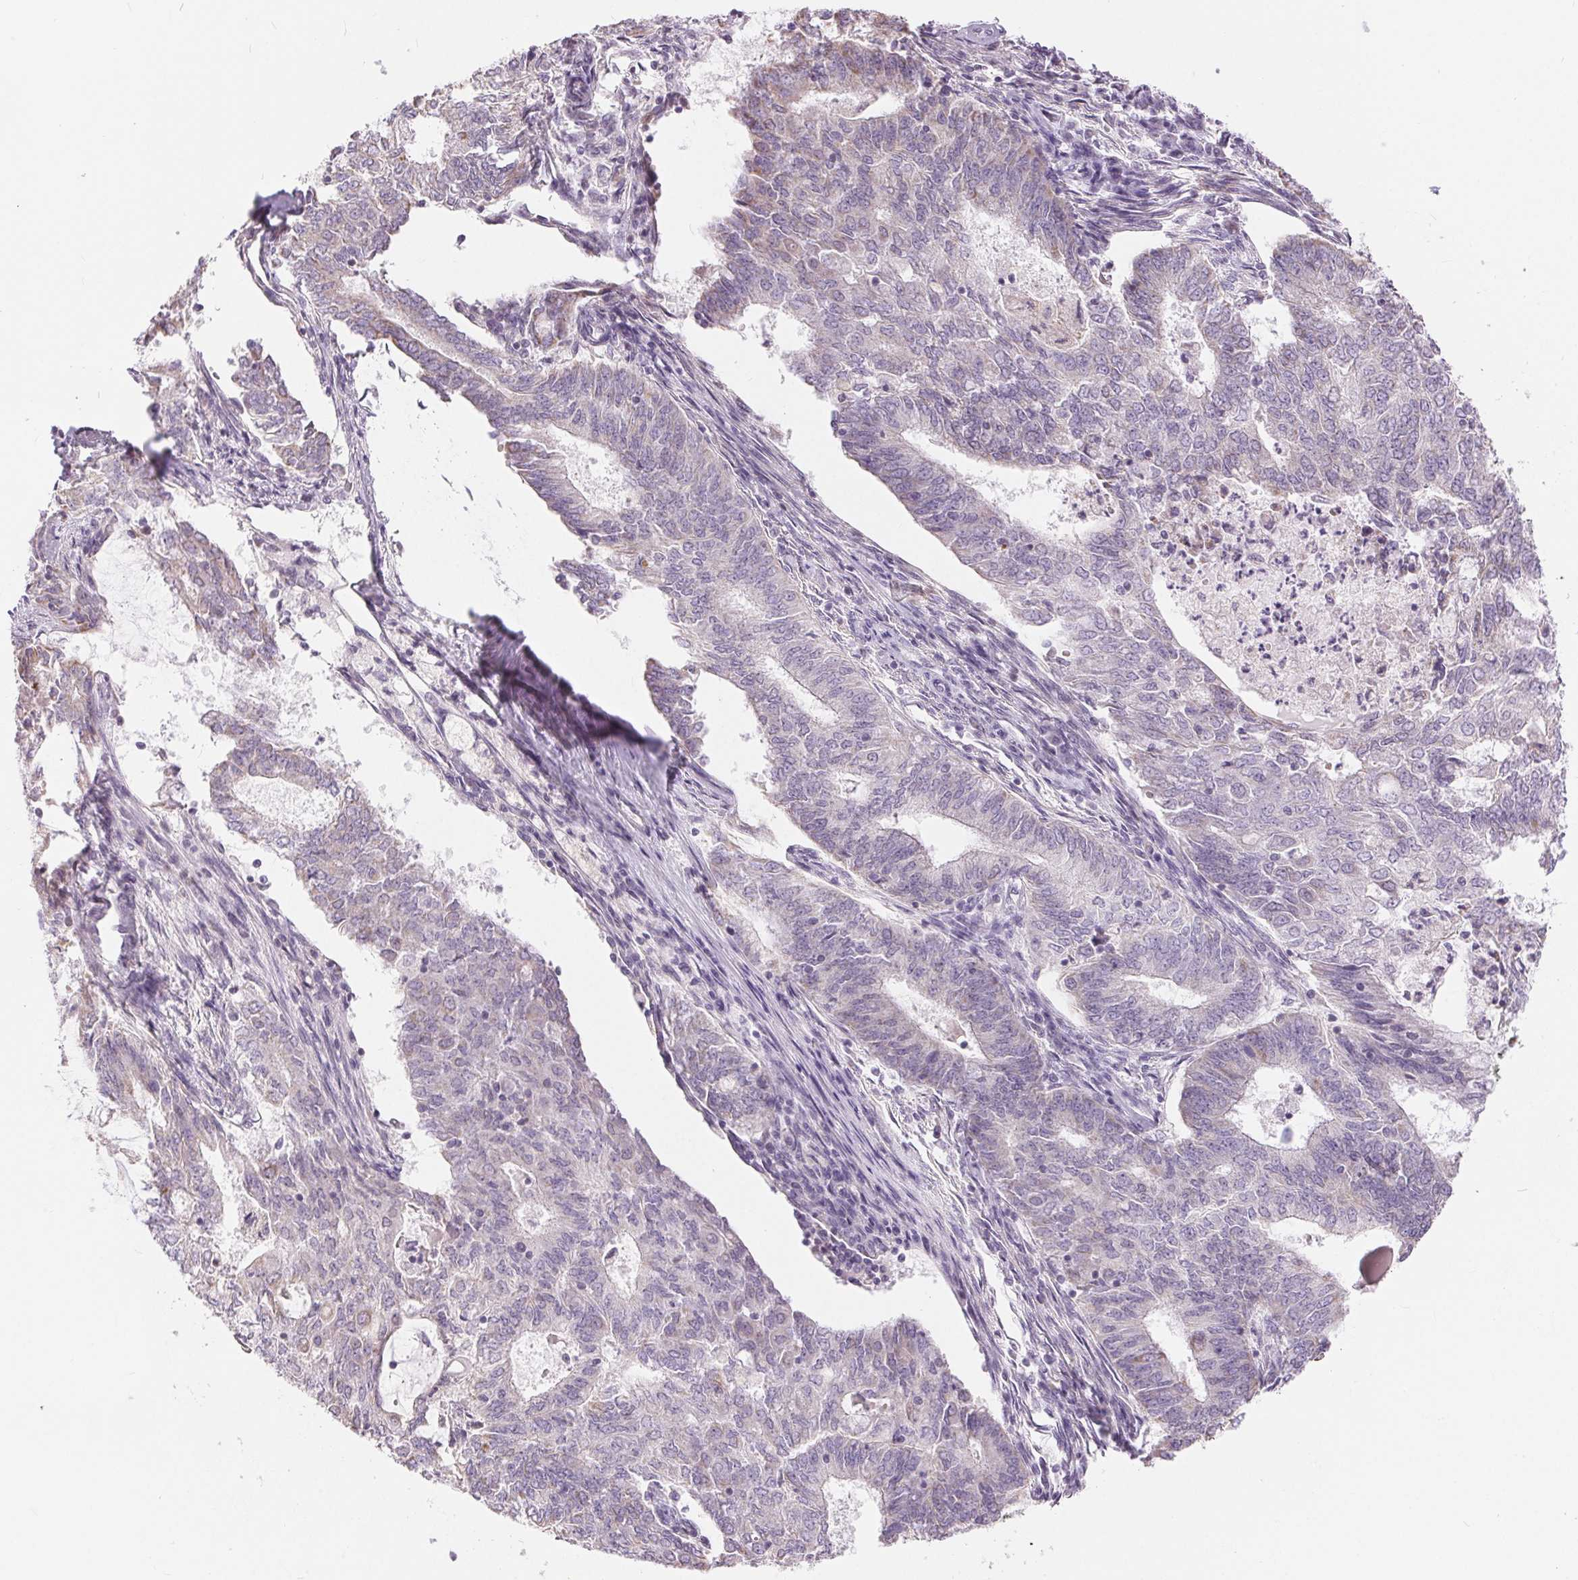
{"staining": {"intensity": "negative", "quantity": "none", "location": "none"}, "tissue": "endometrial cancer", "cell_type": "Tumor cells", "image_type": "cancer", "snomed": [{"axis": "morphology", "description": "Adenocarcinoma, NOS"}, {"axis": "topography", "description": "Endometrium"}], "caption": "Tumor cells show no significant positivity in adenocarcinoma (endometrial). The staining is performed using DAB brown chromogen with nuclei counter-stained in using hematoxylin.", "gene": "POU2F2", "patient": {"sex": "female", "age": 62}}